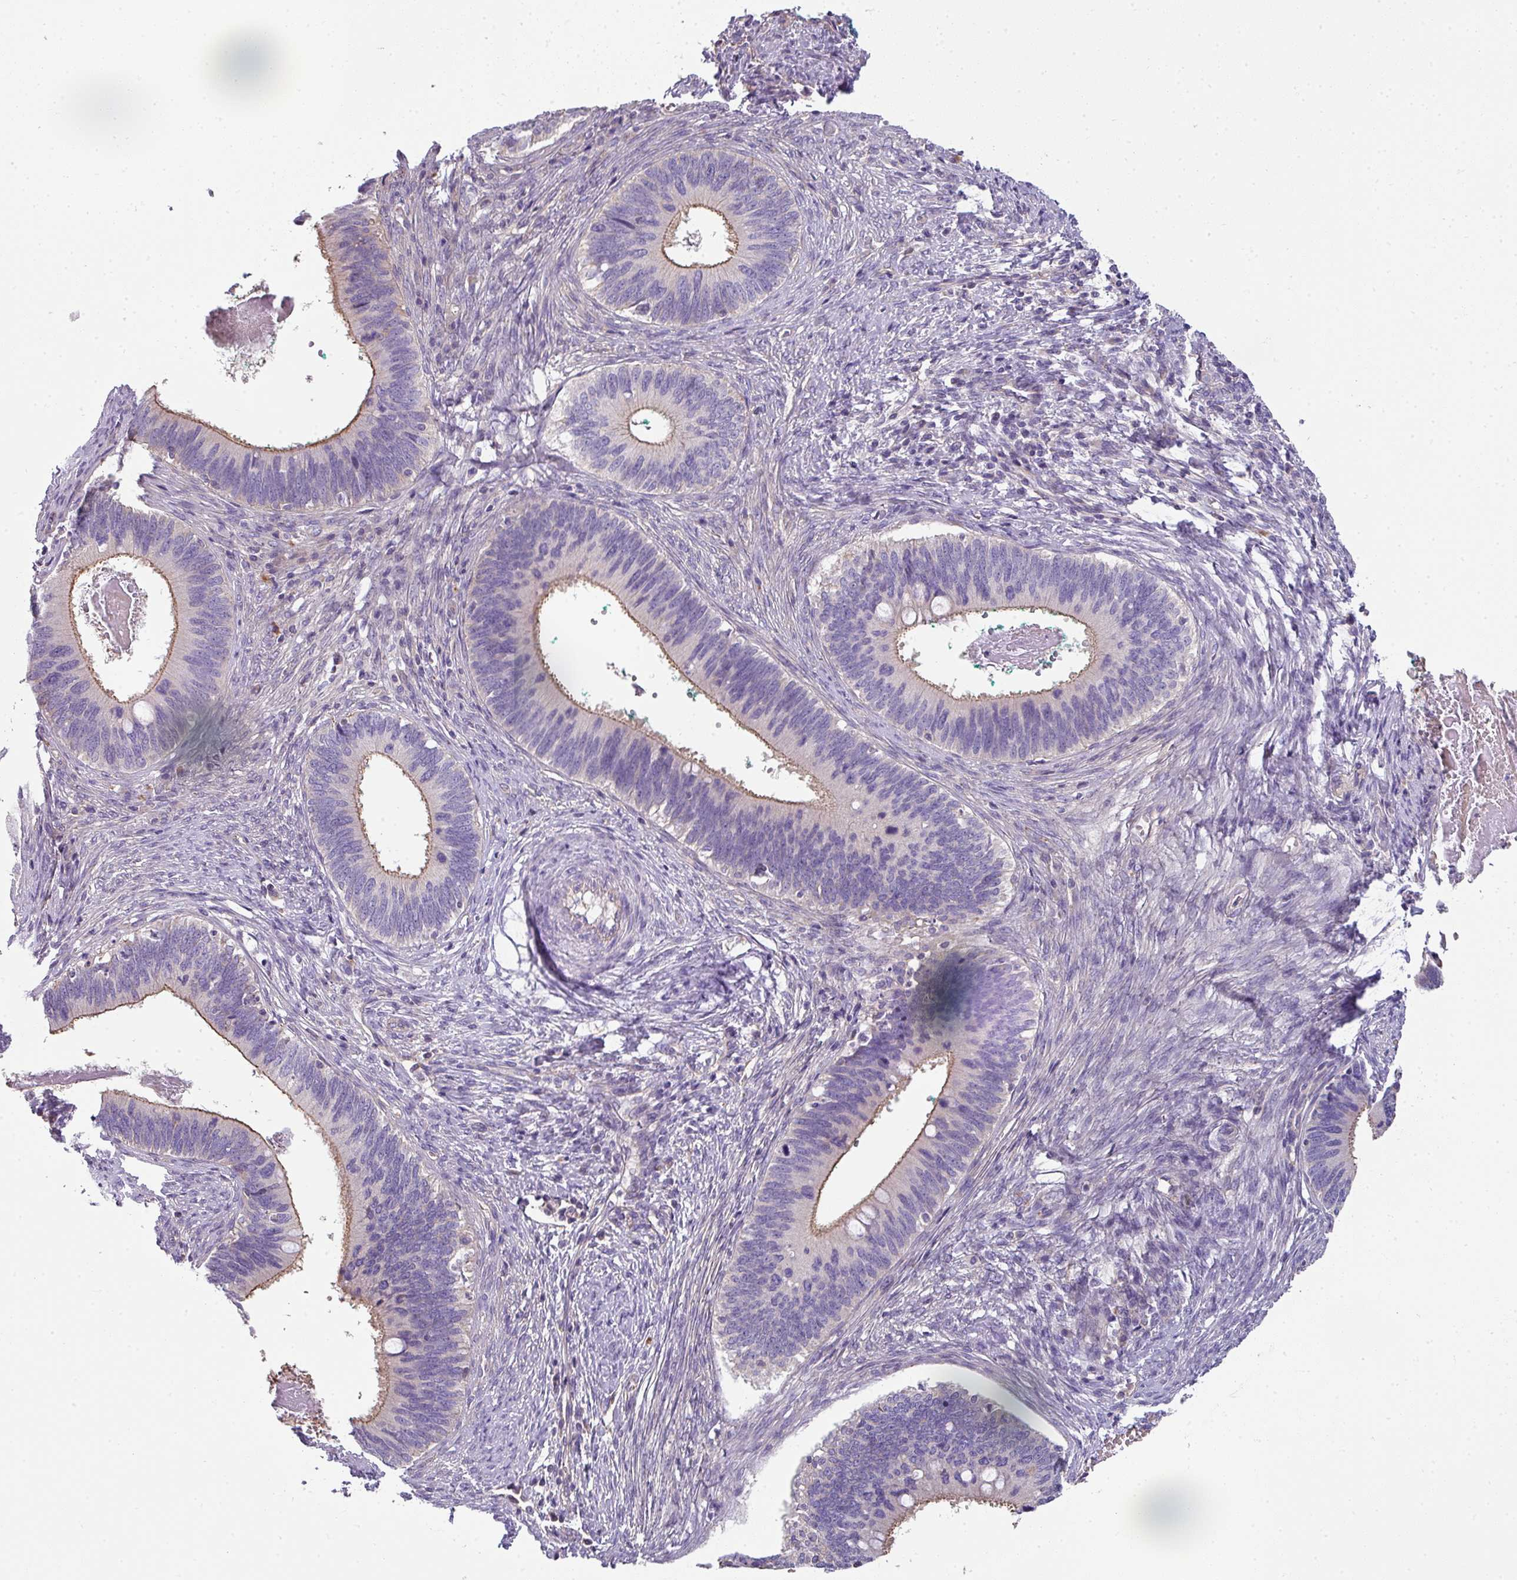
{"staining": {"intensity": "weak", "quantity": "25%-75%", "location": "cytoplasmic/membranous"}, "tissue": "cervical cancer", "cell_type": "Tumor cells", "image_type": "cancer", "snomed": [{"axis": "morphology", "description": "Adenocarcinoma, NOS"}, {"axis": "topography", "description": "Cervix"}], "caption": "An immunohistochemistry histopathology image of tumor tissue is shown. Protein staining in brown labels weak cytoplasmic/membranous positivity in cervical cancer (adenocarcinoma) within tumor cells. (DAB IHC with brightfield microscopy, high magnification).", "gene": "PALS2", "patient": {"sex": "female", "age": 42}}